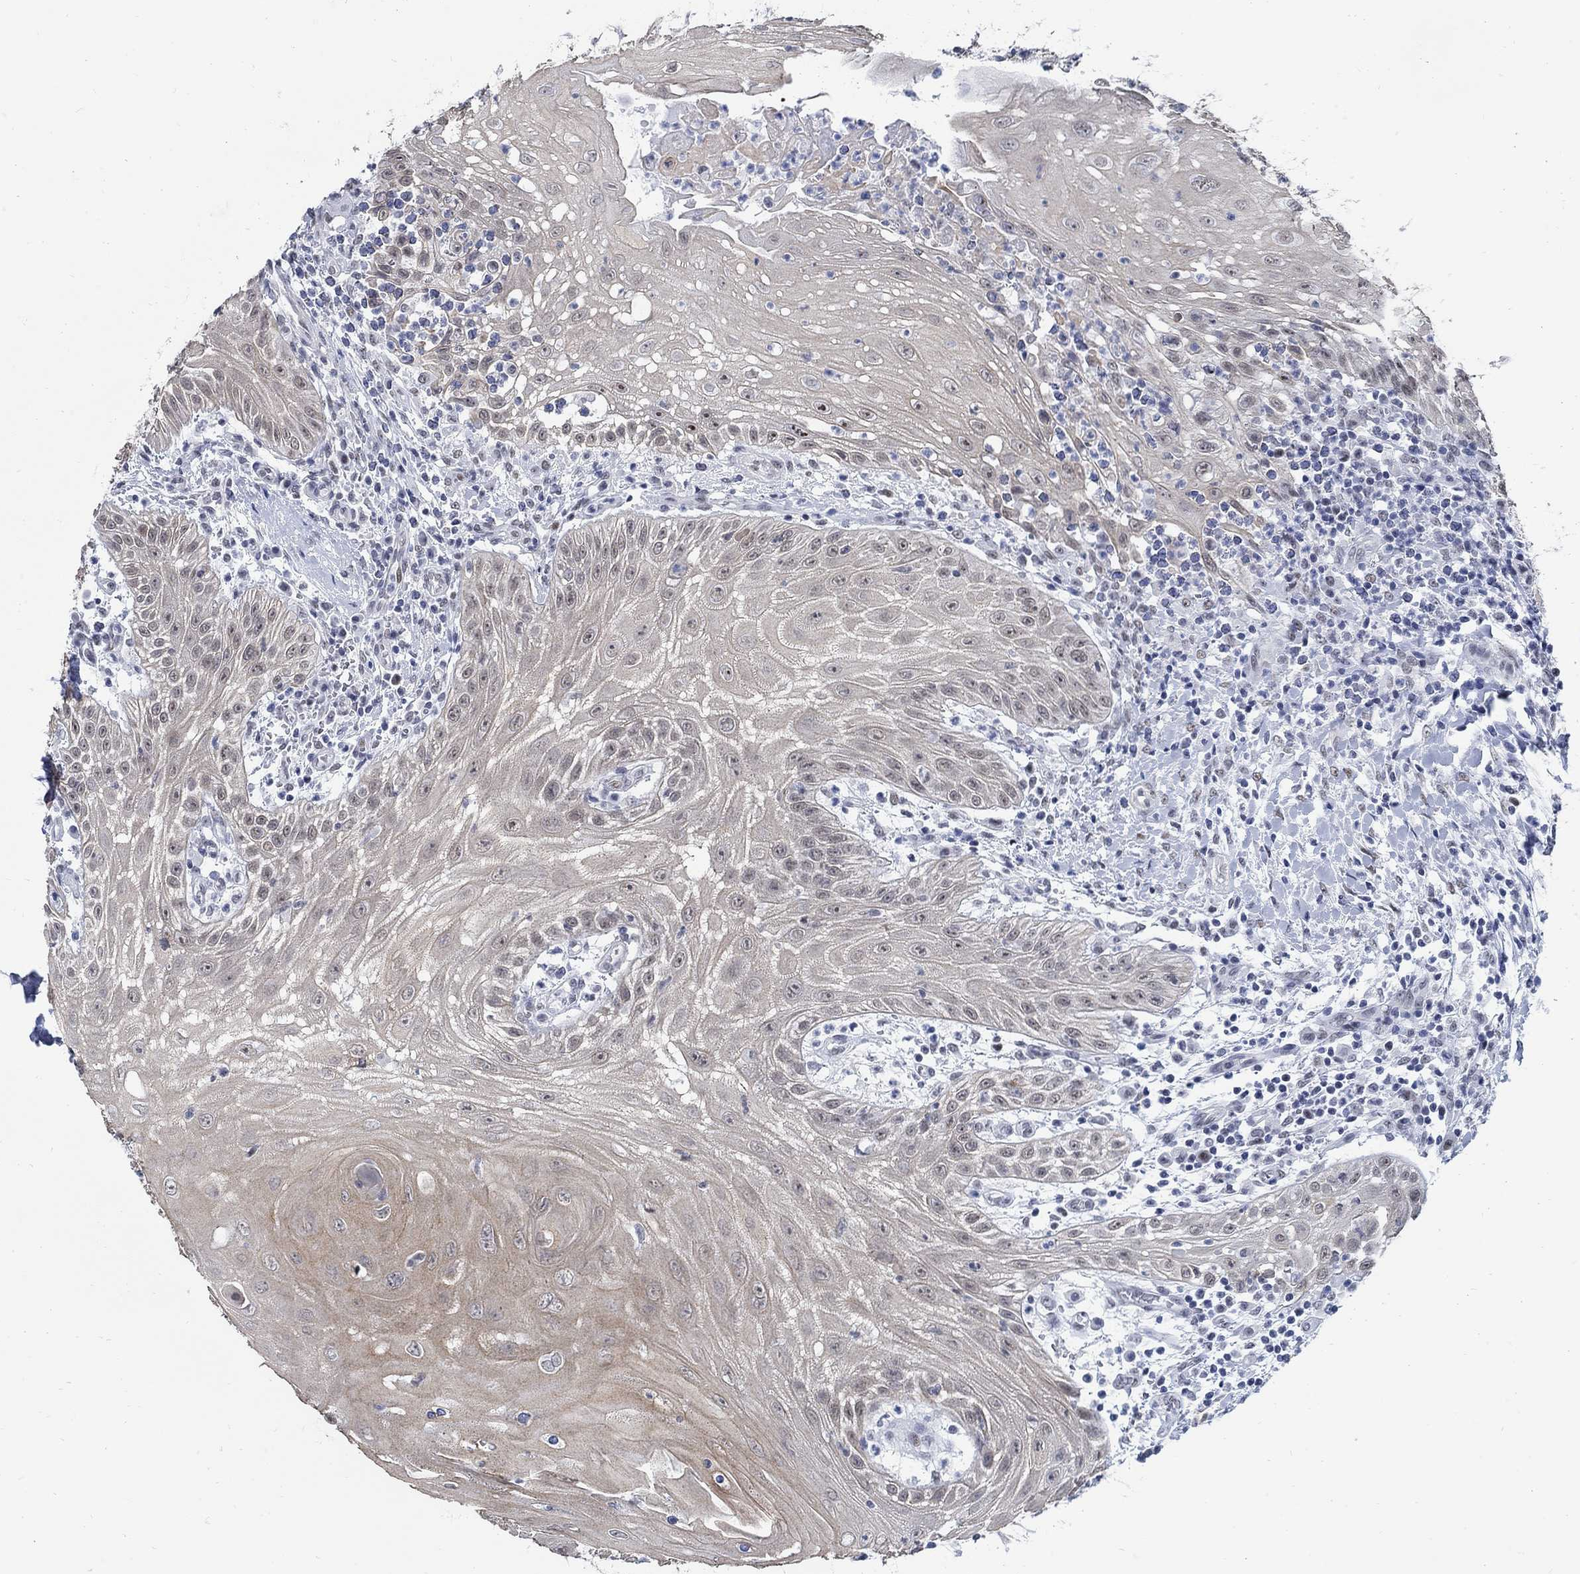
{"staining": {"intensity": "weak", "quantity": ">75%", "location": "cytoplasmic/membranous,nuclear"}, "tissue": "head and neck cancer", "cell_type": "Tumor cells", "image_type": "cancer", "snomed": [{"axis": "morphology", "description": "Squamous cell carcinoma, NOS"}, {"axis": "topography", "description": "Oral tissue"}, {"axis": "topography", "description": "Head-Neck"}], "caption": "A high-resolution histopathology image shows IHC staining of head and neck cancer (squamous cell carcinoma), which reveals weak cytoplasmic/membranous and nuclear positivity in about >75% of tumor cells. (brown staining indicates protein expression, while blue staining denotes nuclei).", "gene": "DLK1", "patient": {"sex": "male", "age": 58}}